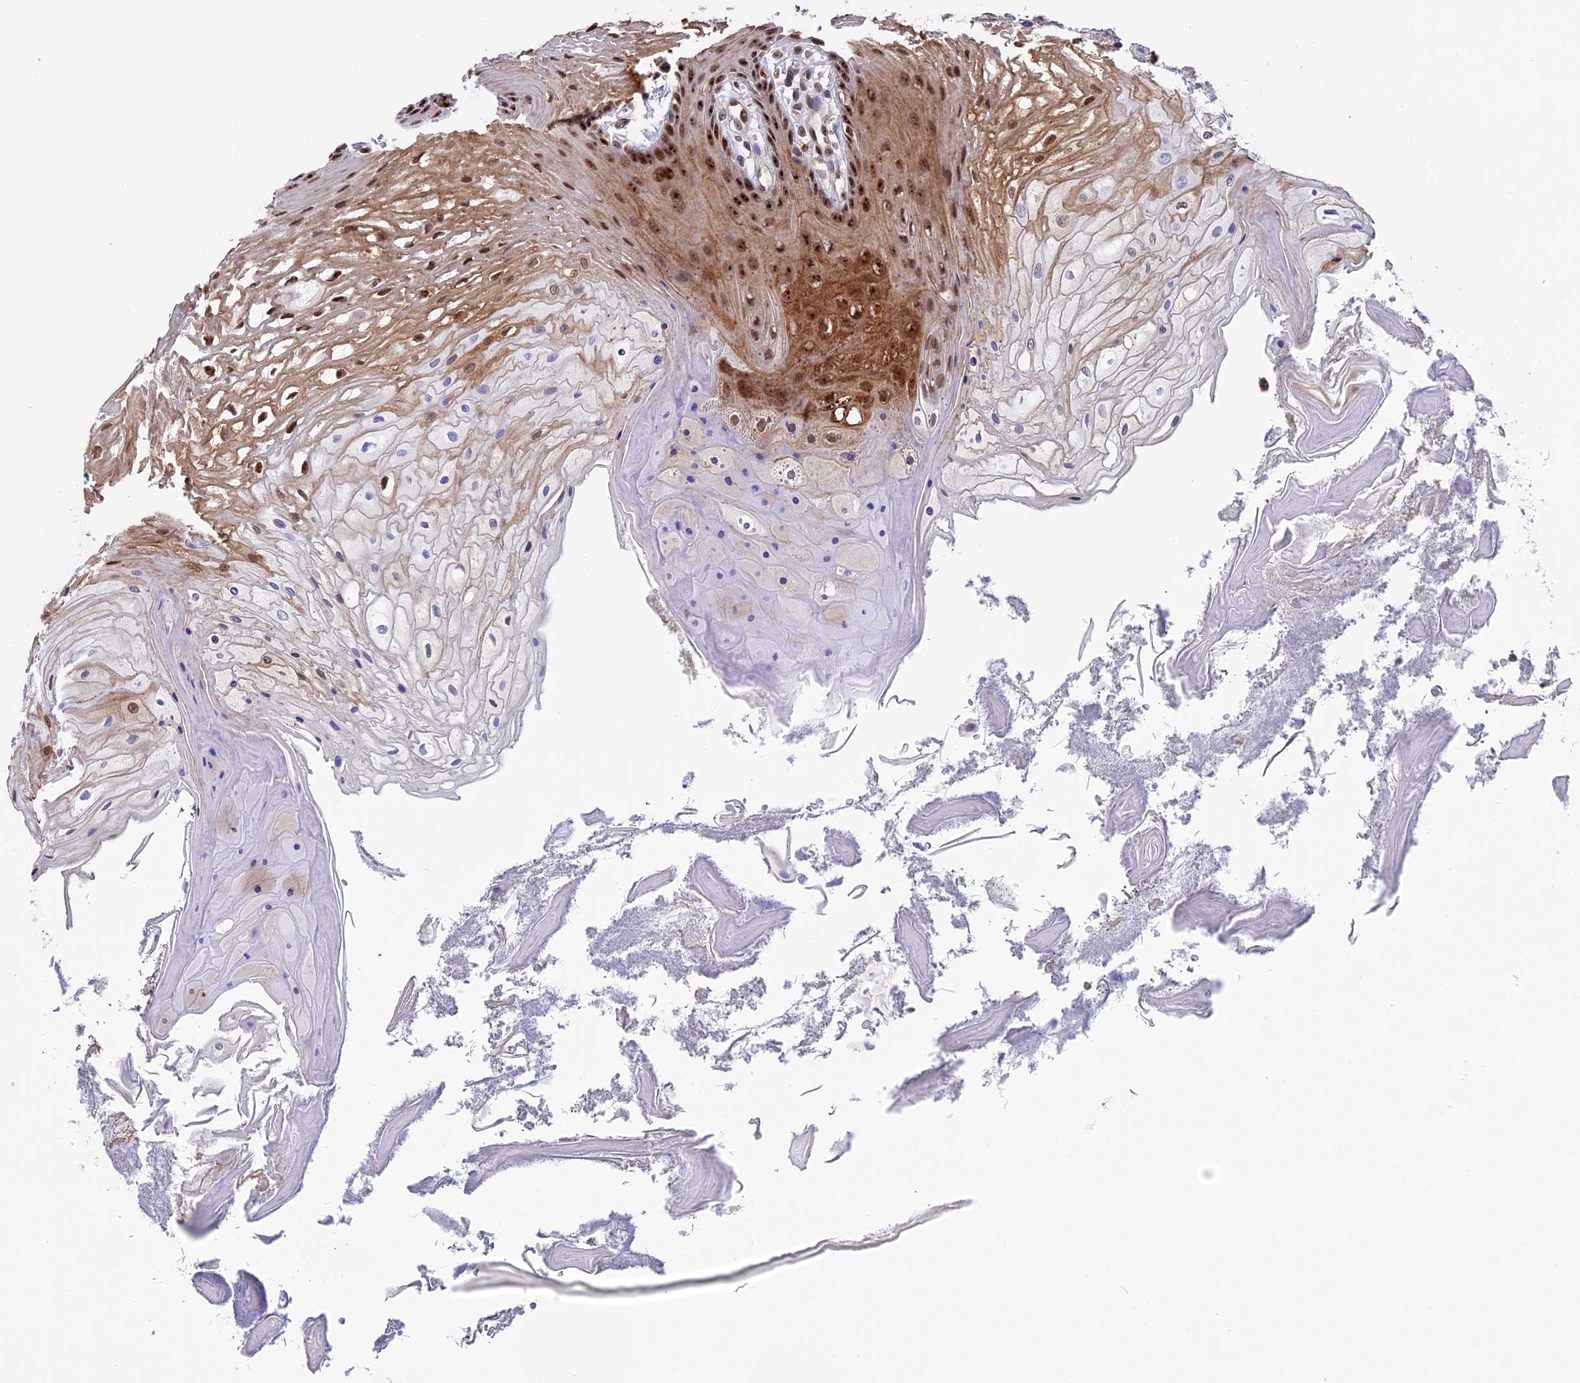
{"staining": {"intensity": "moderate", "quantity": ">75%", "location": "cytoplasmic/membranous,nuclear"}, "tissue": "oral mucosa", "cell_type": "Squamous epithelial cells", "image_type": "normal", "snomed": [{"axis": "morphology", "description": "Normal tissue, NOS"}, {"axis": "topography", "description": "Oral tissue"}], "caption": "Immunohistochemical staining of benign human oral mucosa displays moderate cytoplasmic/membranous,nuclear protein expression in about >75% of squamous epithelial cells.", "gene": "CCDC86", "patient": {"sex": "female", "age": 80}}